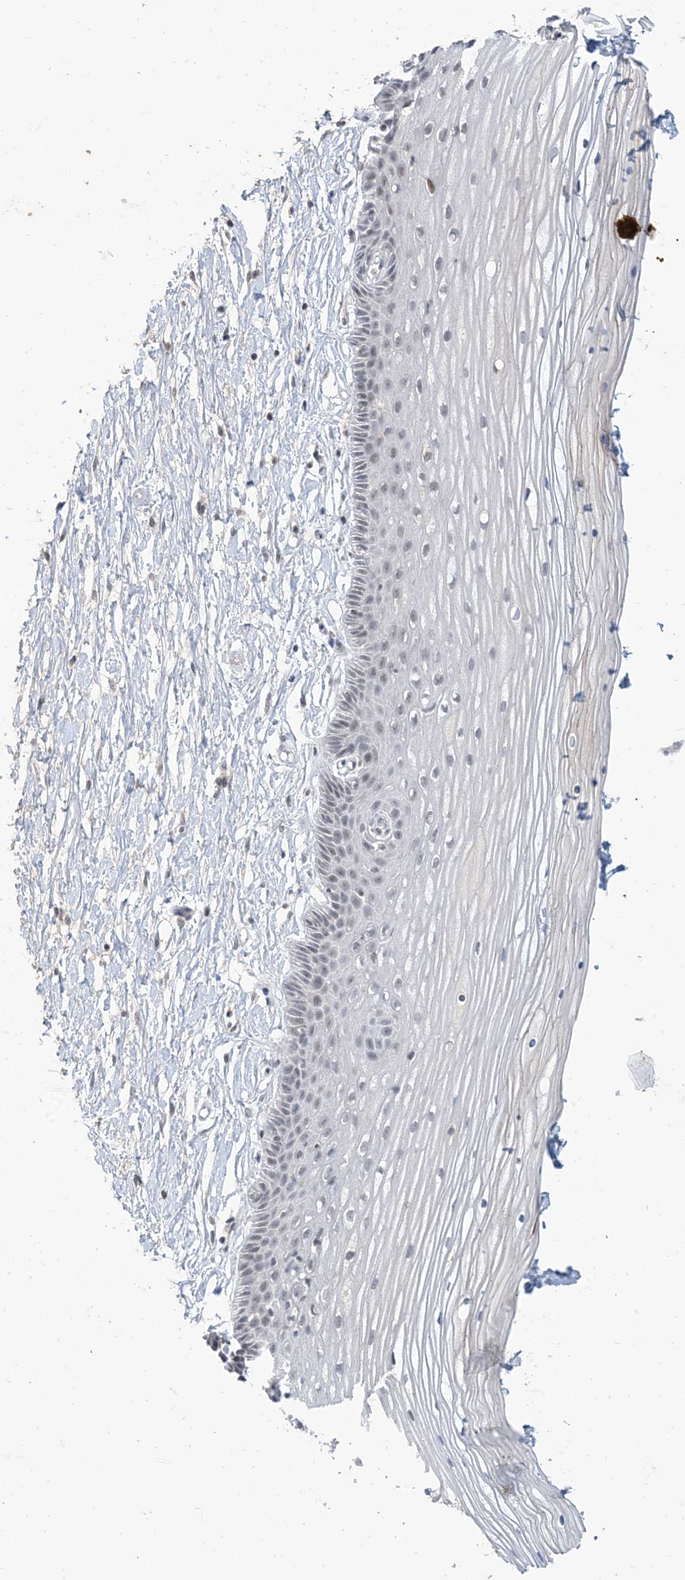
{"staining": {"intensity": "weak", "quantity": "<25%", "location": "nuclear"}, "tissue": "vagina", "cell_type": "Squamous epithelial cells", "image_type": "normal", "snomed": [{"axis": "morphology", "description": "Normal tissue, NOS"}, {"axis": "topography", "description": "Vagina"}, {"axis": "topography", "description": "Cervix"}], "caption": "There is no significant positivity in squamous epithelial cells of vagina. (DAB (3,3'-diaminobenzidine) immunohistochemistry, high magnification).", "gene": "ZNF674", "patient": {"sex": "female", "age": 40}}